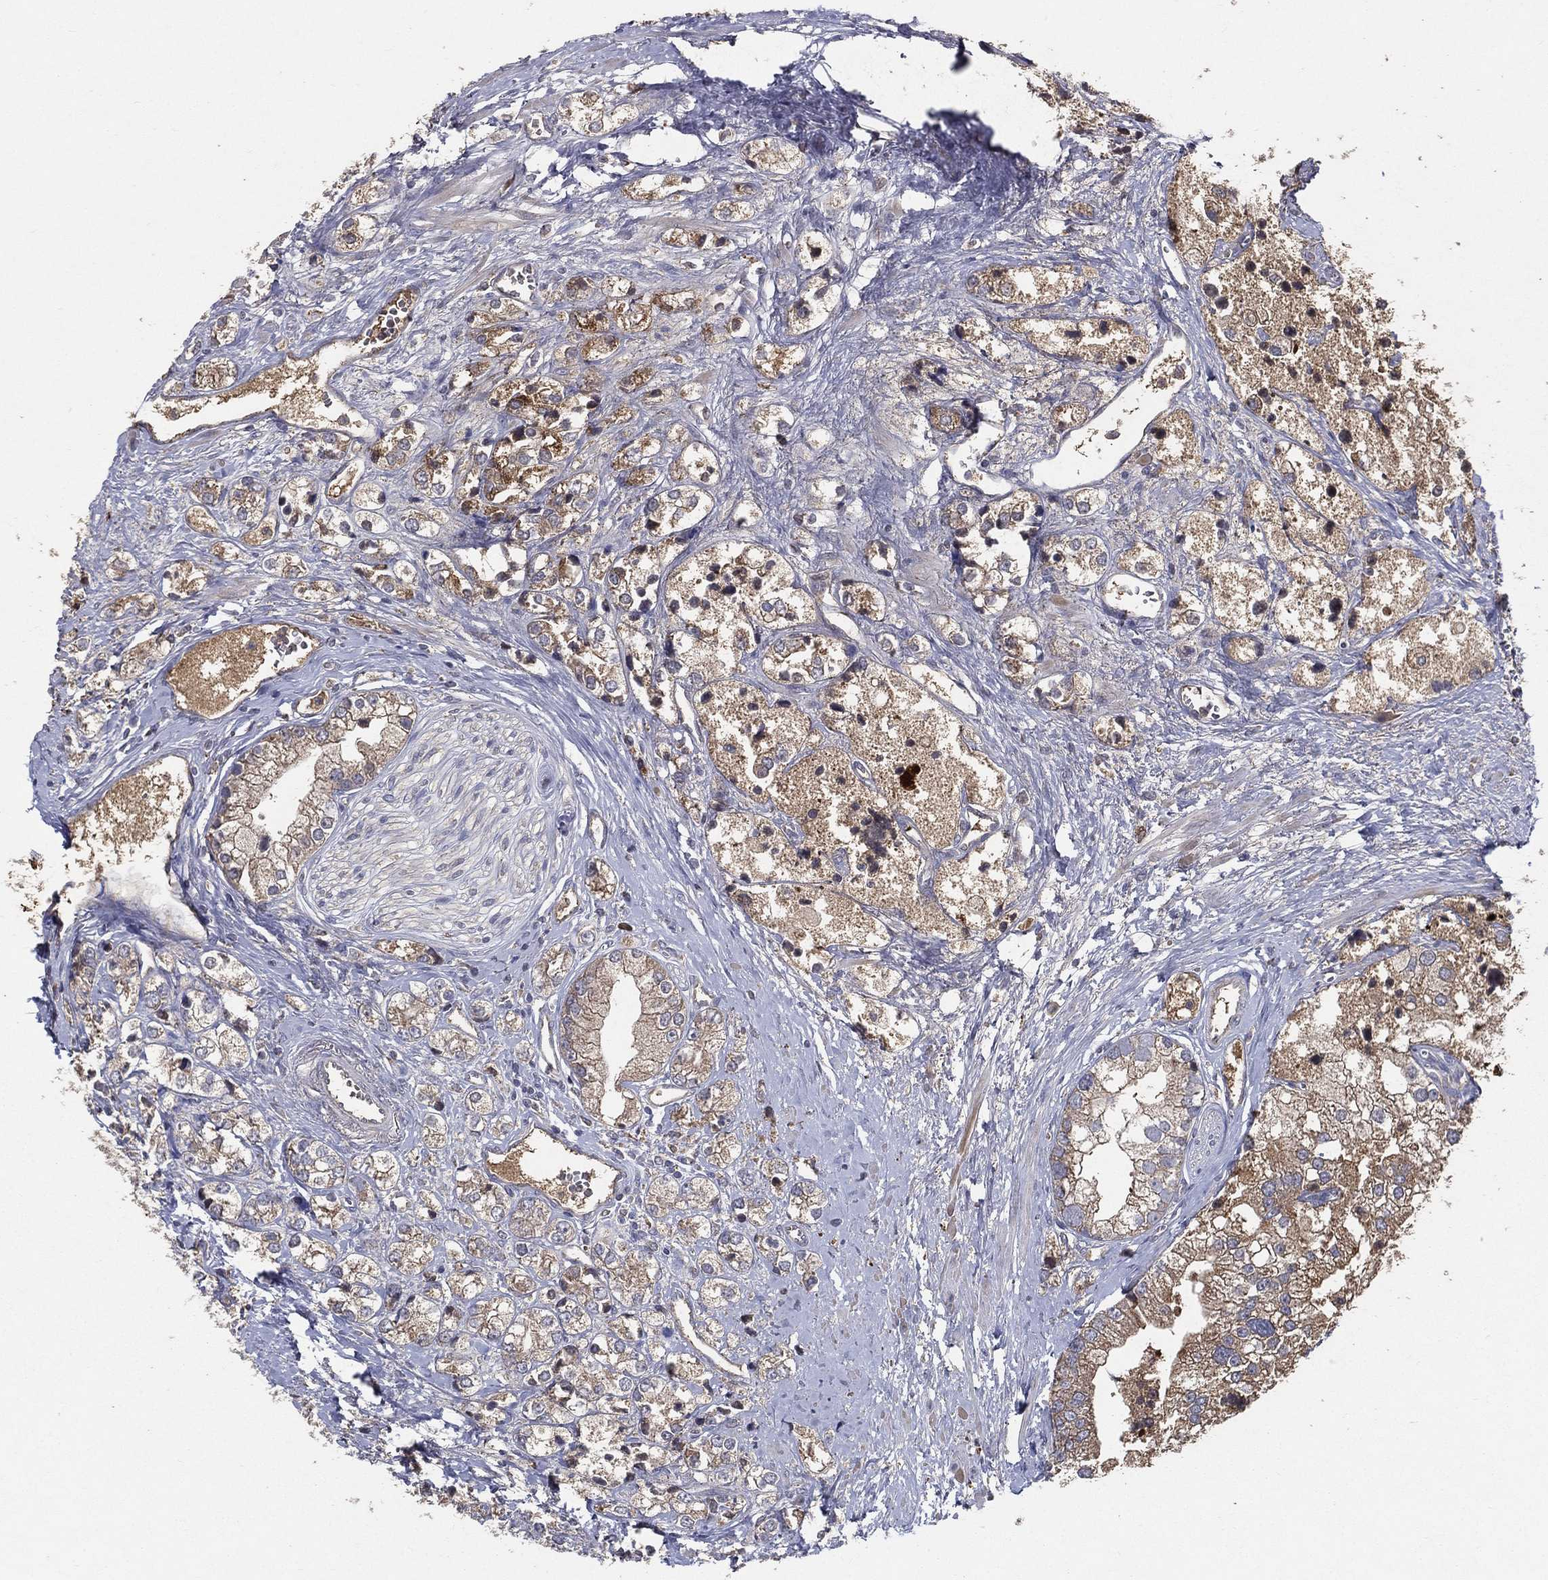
{"staining": {"intensity": "moderate", "quantity": "25%-75%", "location": "cytoplasmic/membranous"}, "tissue": "prostate cancer", "cell_type": "Tumor cells", "image_type": "cancer", "snomed": [{"axis": "morphology", "description": "Adenocarcinoma, NOS"}, {"axis": "topography", "description": "Prostate and seminal vesicle, NOS"}, {"axis": "topography", "description": "Prostate"}], "caption": "Immunohistochemistry (IHC) micrograph of neoplastic tissue: prostate cancer (adenocarcinoma) stained using IHC reveals medium levels of moderate protein expression localized specifically in the cytoplasmic/membranous of tumor cells, appearing as a cytoplasmic/membranous brown color.", "gene": "MT-ND1", "patient": {"sex": "male", "age": 79}}